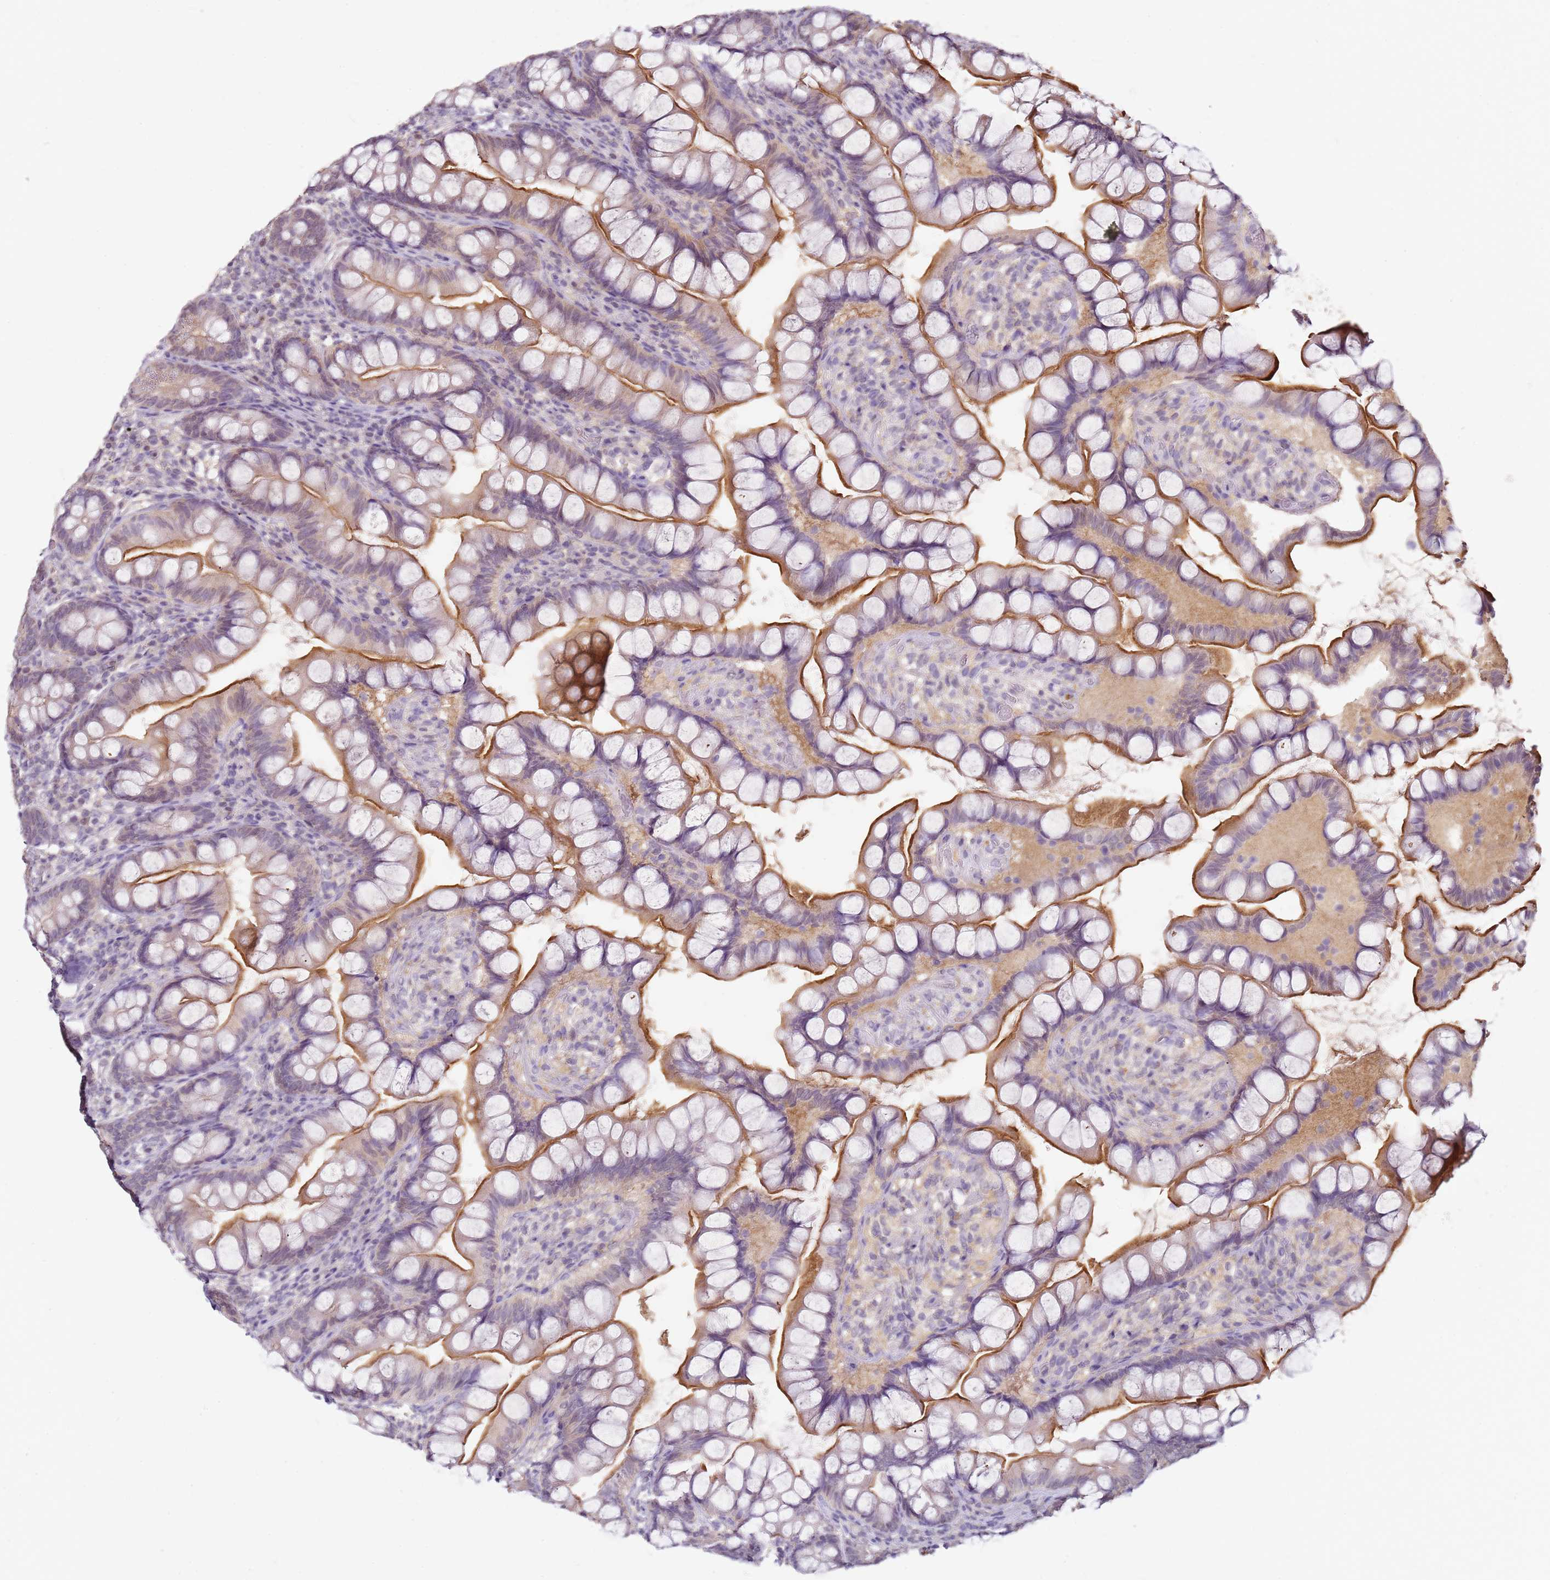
{"staining": {"intensity": "moderate", "quantity": "25%-75%", "location": "cytoplasmic/membranous"}, "tissue": "small intestine", "cell_type": "Glandular cells", "image_type": "normal", "snomed": [{"axis": "morphology", "description": "Normal tissue, NOS"}, {"axis": "topography", "description": "Small intestine"}], "caption": "Brown immunohistochemical staining in benign small intestine reveals moderate cytoplasmic/membranous positivity in about 25%-75% of glandular cells.", "gene": "MDH1", "patient": {"sex": "male", "age": 70}}